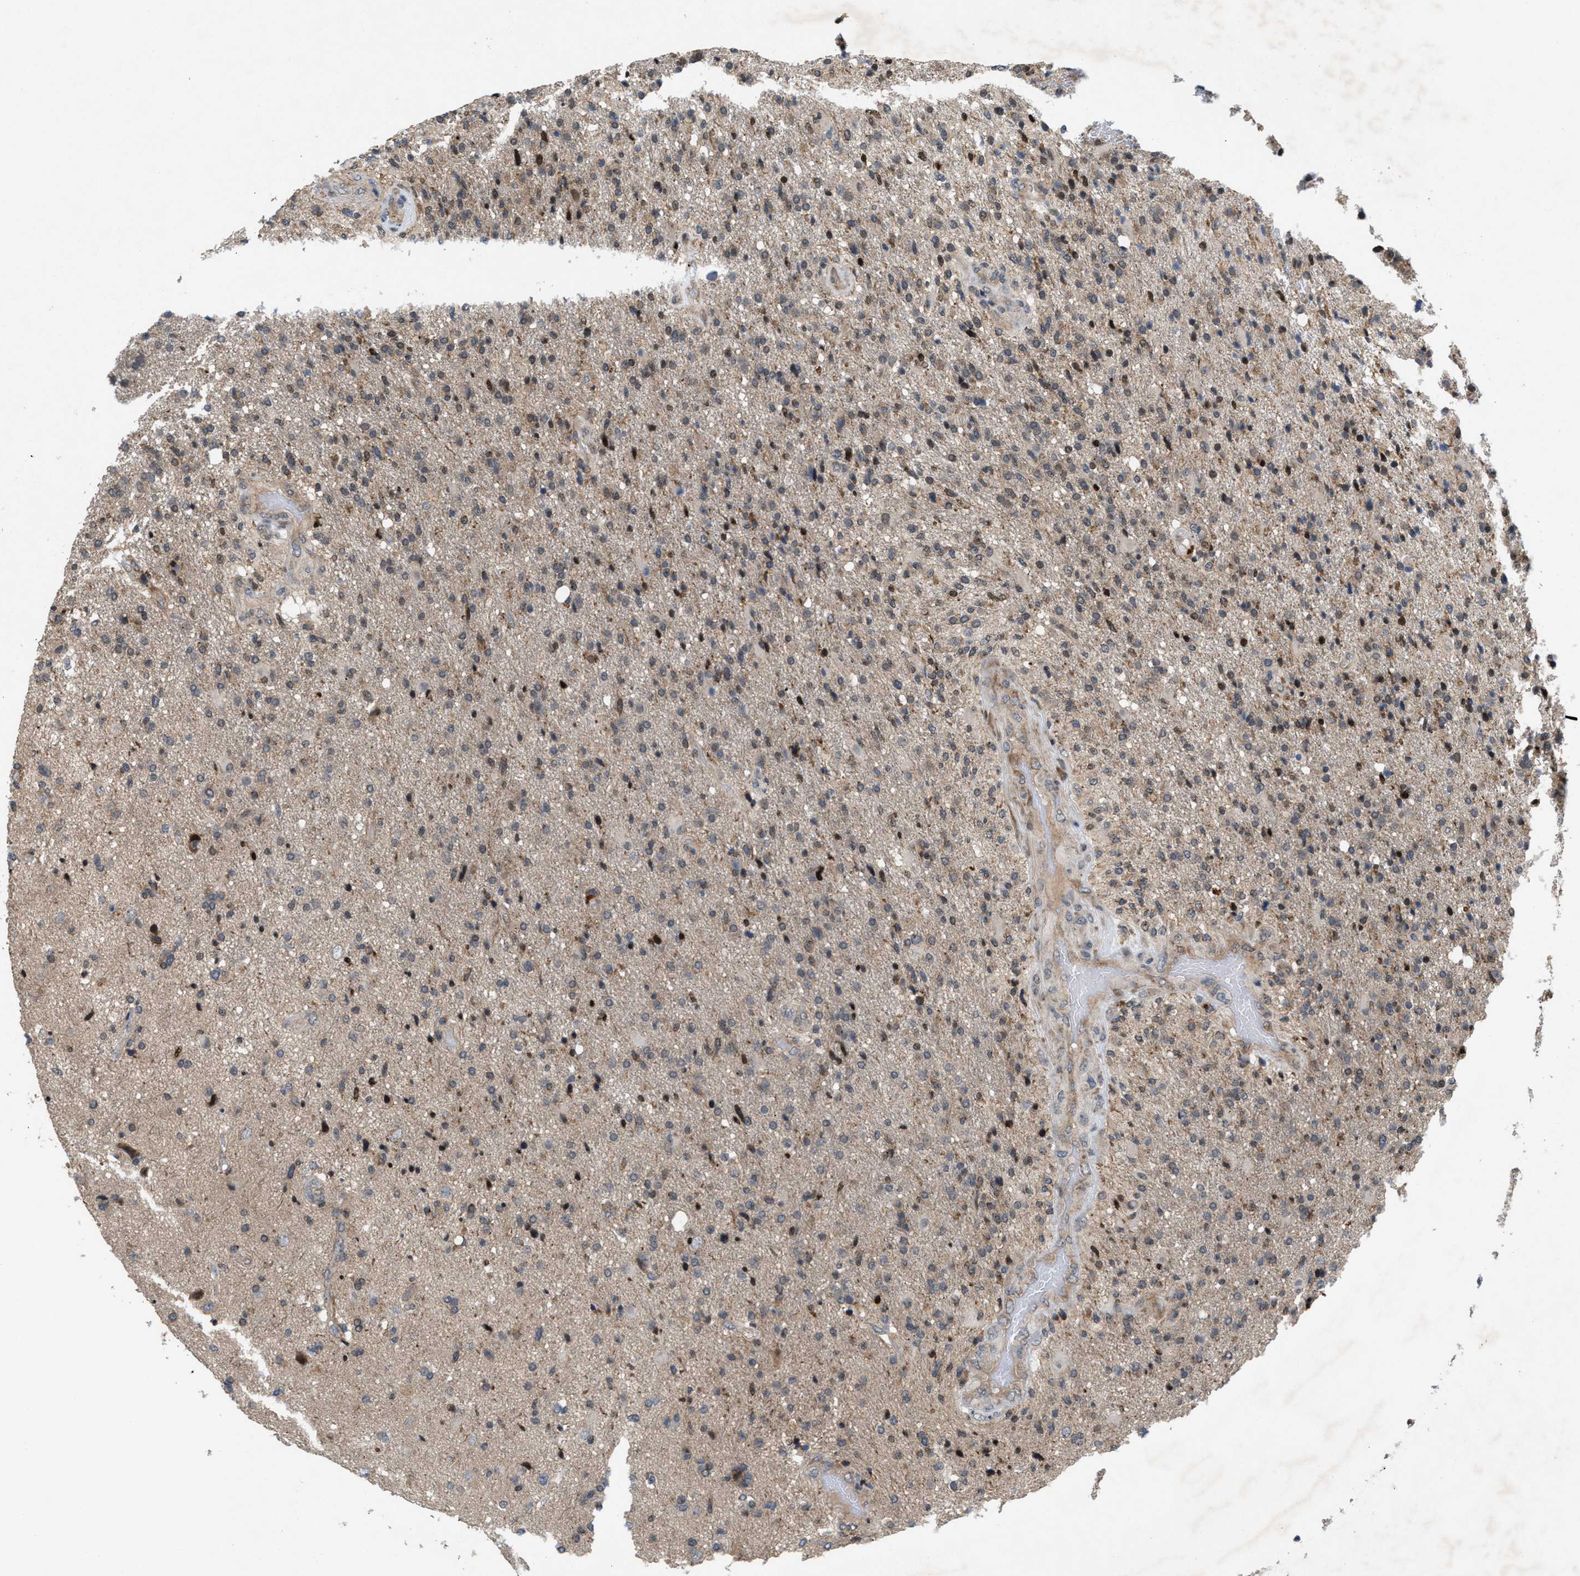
{"staining": {"intensity": "weak", "quantity": "<25%", "location": "cytoplasmic/membranous"}, "tissue": "glioma", "cell_type": "Tumor cells", "image_type": "cancer", "snomed": [{"axis": "morphology", "description": "Glioma, malignant, High grade"}, {"axis": "topography", "description": "Brain"}], "caption": "Malignant high-grade glioma was stained to show a protein in brown. There is no significant positivity in tumor cells. (Stains: DAB immunohistochemistry (IHC) with hematoxylin counter stain, Microscopy: brightfield microscopy at high magnification).", "gene": "MFSD6", "patient": {"sex": "male", "age": 72}}